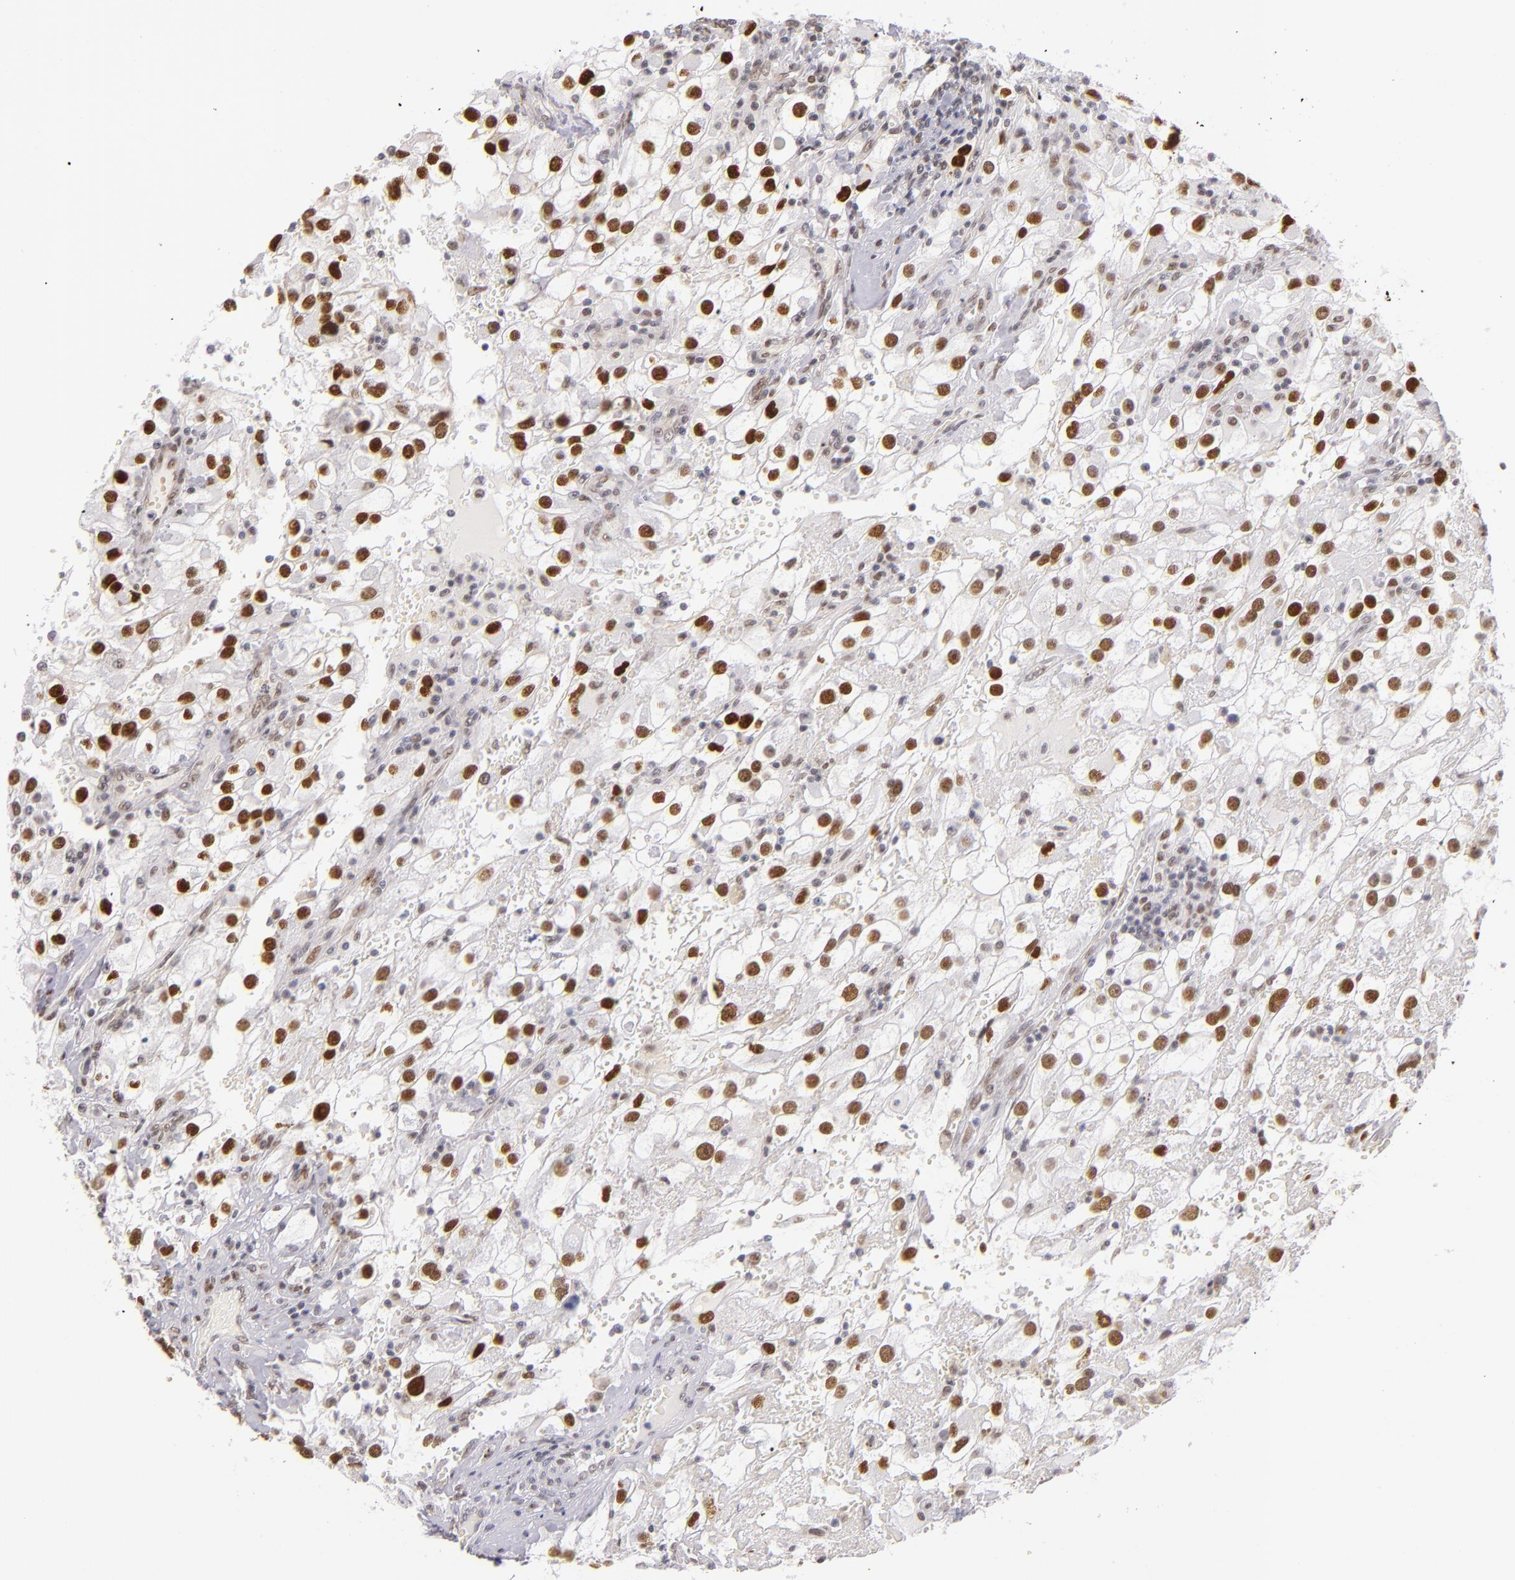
{"staining": {"intensity": "moderate", "quantity": ">75%", "location": "nuclear"}, "tissue": "renal cancer", "cell_type": "Tumor cells", "image_type": "cancer", "snomed": [{"axis": "morphology", "description": "Adenocarcinoma, NOS"}, {"axis": "topography", "description": "Kidney"}], "caption": "Renal adenocarcinoma stained with DAB (3,3'-diaminobenzidine) immunohistochemistry displays medium levels of moderate nuclear expression in approximately >75% of tumor cells. Using DAB (brown) and hematoxylin (blue) stains, captured at high magnification using brightfield microscopy.", "gene": "NCOR2", "patient": {"sex": "female", "age": 52}}